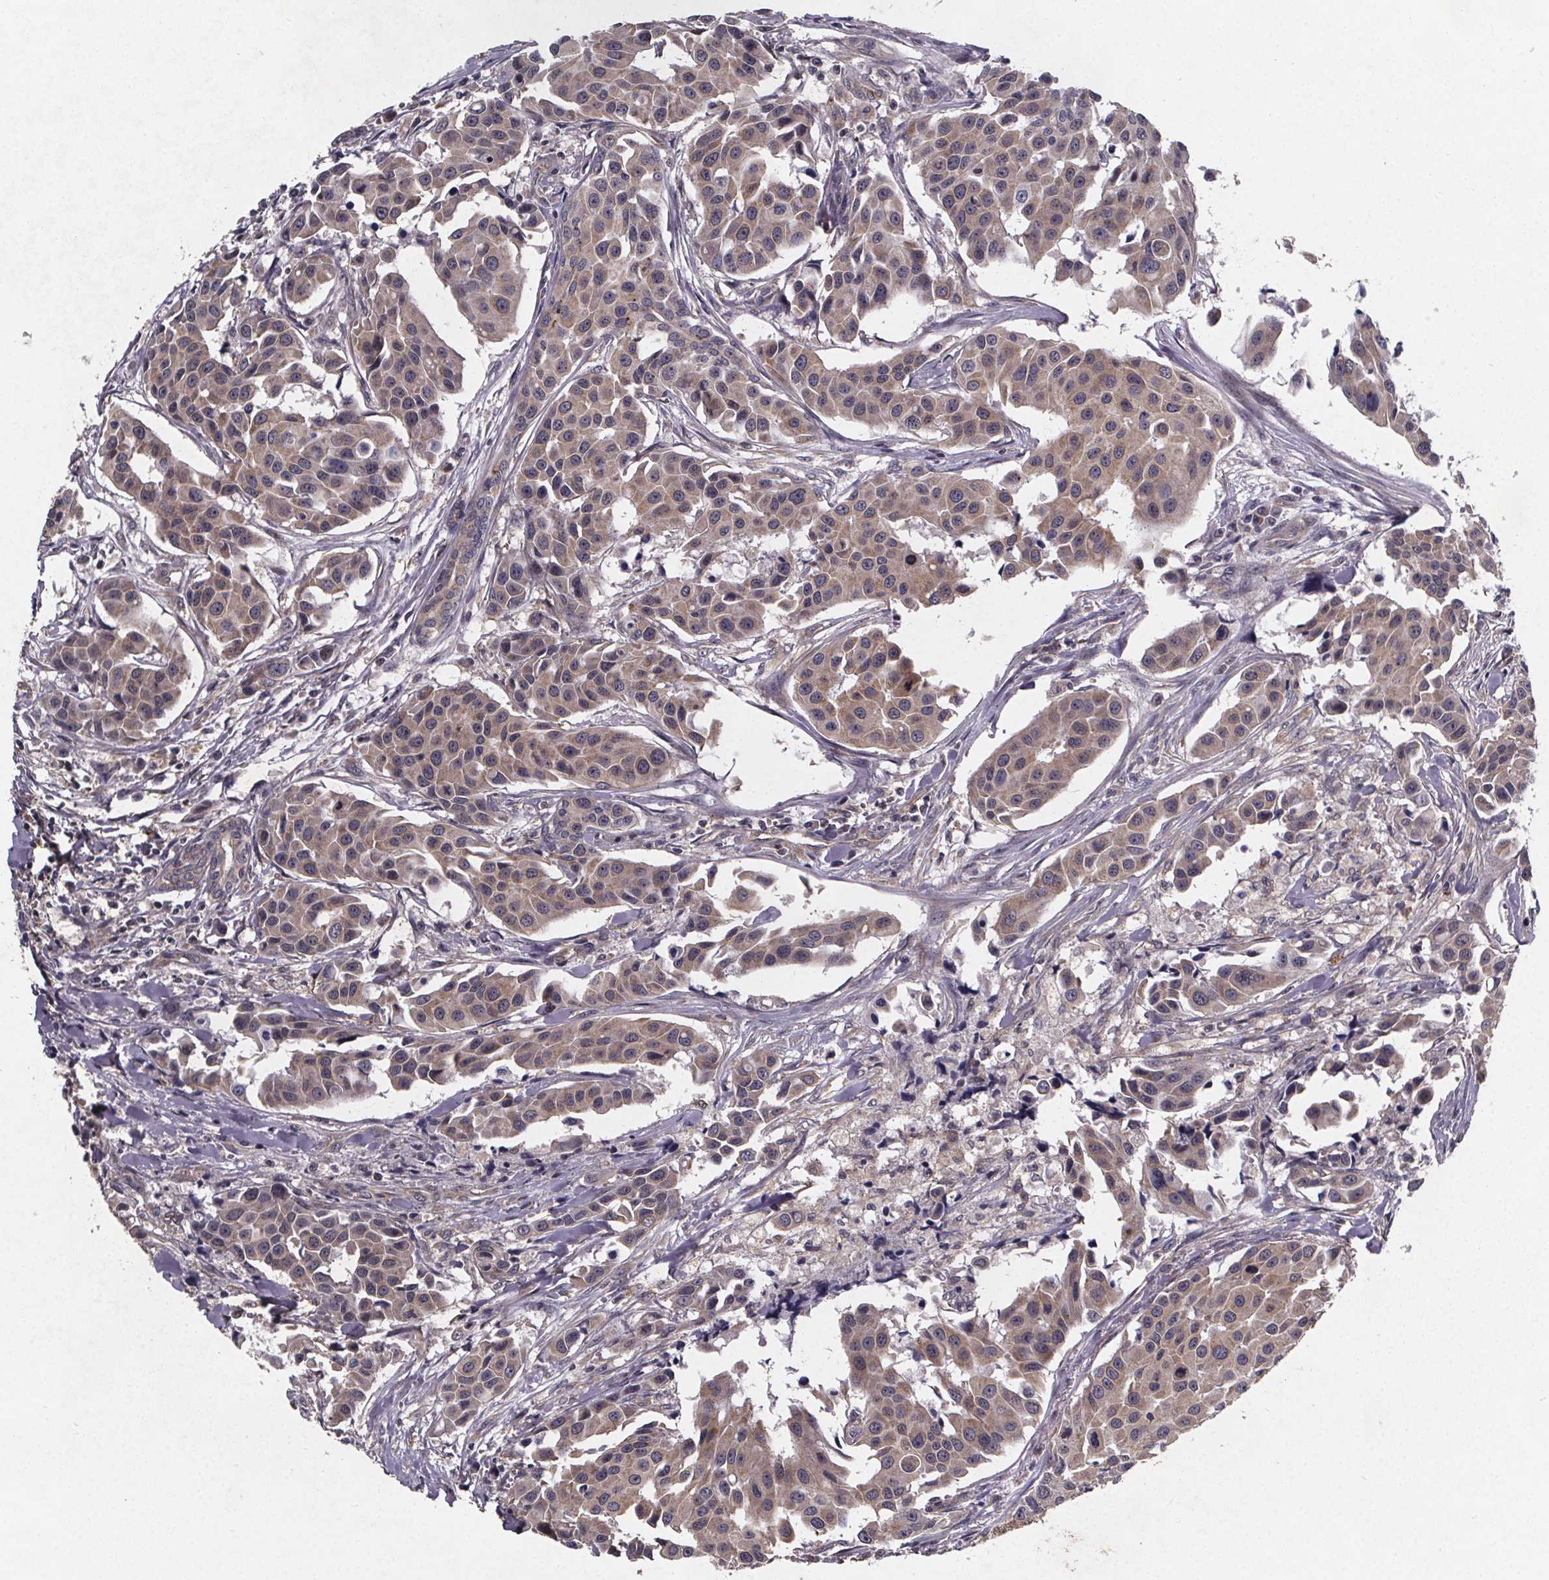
{"staining": {"intensity": "weak", "quantity": "25%-75%", "location": "cytoplasmic/membranous"}, "tissue": "head and neck cancer", "cell_type": "Tumor cells", "image_type": "cancer", "snomed": [{"axis": "morphology", "description": "Adenocarcinoma, NOS"}, {"axis": "topography", "description": "Head-Neck"}], "caption": "There is low levels of weak cytoplasmic/membranous positivity in tumor cells of adenocarcinoma (head and neck), as demonstrated by immunohistochemical staining (brown color).", "gene": "PIERCE2", "patient": {"sex": "male", "age": 76}}